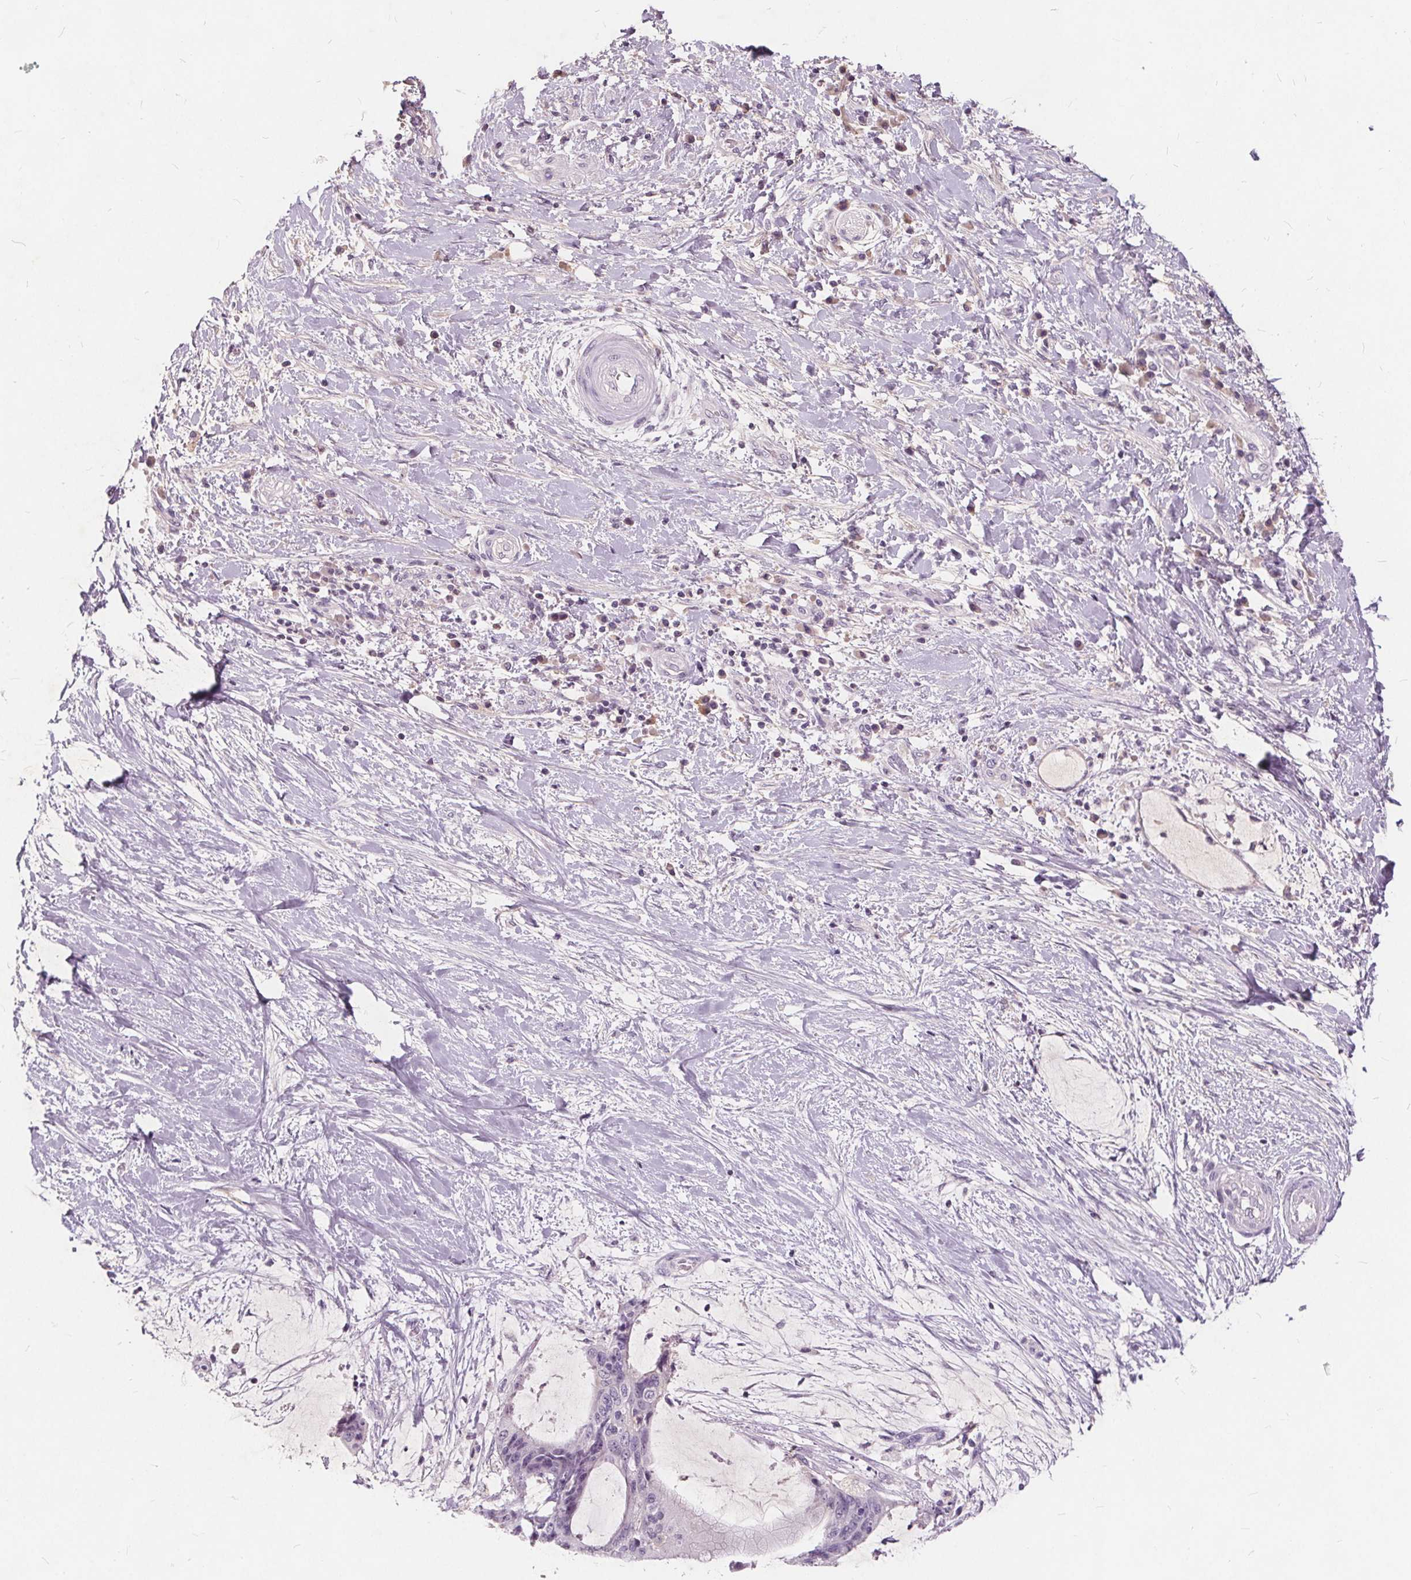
{"staining": {"intensity": "negative", "quantity": "none", "location": "none"}, "tissue": "liver cancer", "cell_type": "Tumor cells", "image_type": "cancer", "snomed": [{"axis": "morphology", "description": "Cholangiocarcinoma"}, {"axis": "topography", "description": "Liver"}], "caption": "IHC photomicrograph of neoplastic tissue: liver cancer (cholangiocarcinoma) stained with DAB reveals no significant protein expression in tumor cells. (IHC, brightfield microscopy, high magnification).", "gene": "PLA2G2E", "patient": {"sex": "female", "age": 73}}